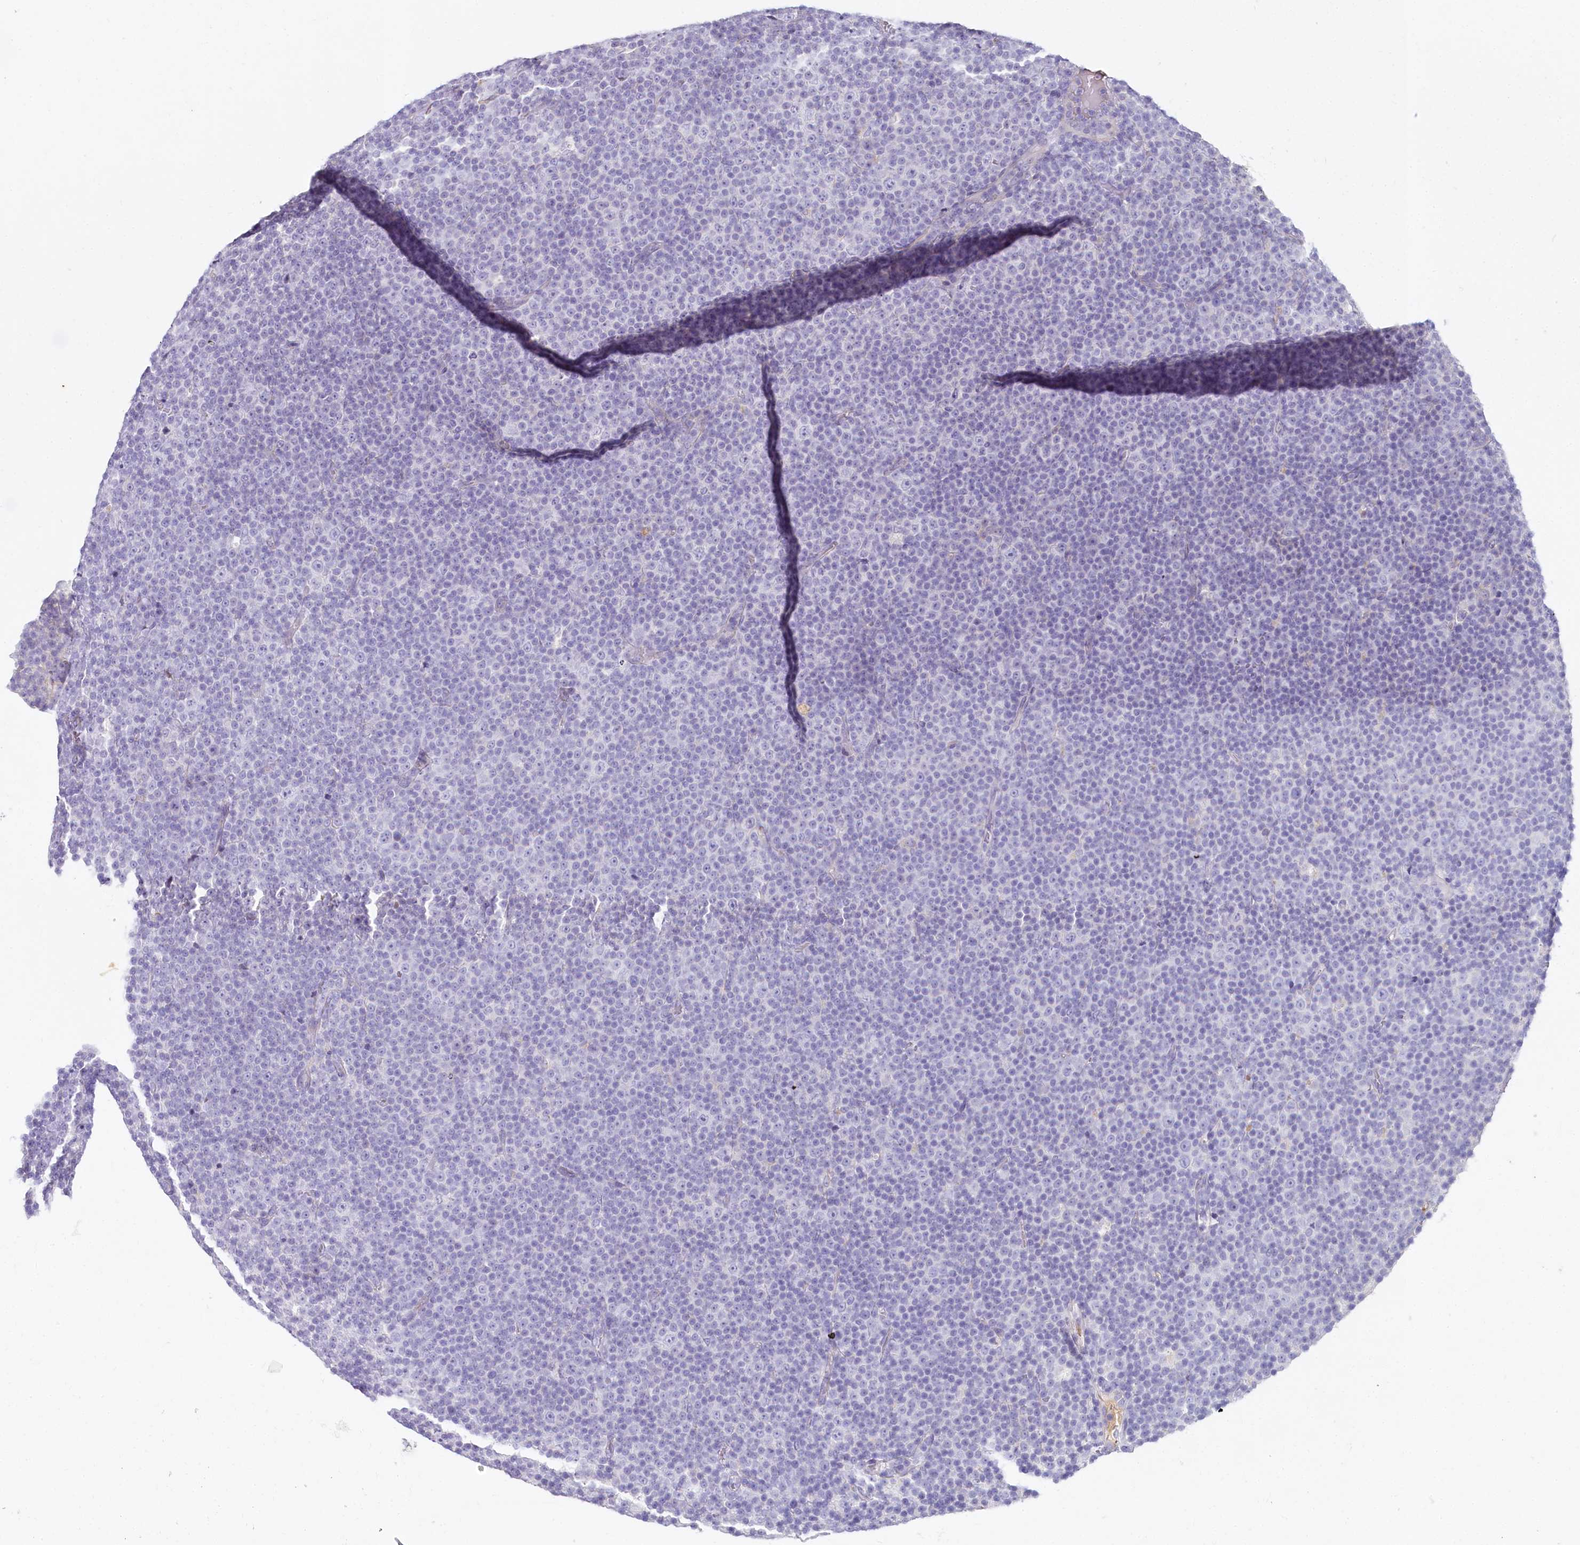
{"staining": {"intensity": "negative", "quantity": "none", "location": "none"}, "tissue": "lymphoma", "cell_type": "Tumor cells", "image_type": "cancer", "snomed": [{"axis": "morphology", "description": "Malignant lymphoma, non-Hodgkin's type, Low grade"}, {"axis": "topography", "description": "Lymph node"}], "caption": "Human low-grade malignant lymphoma, non-Hodgkin's type stained for a protein using IHC shows no positivity in tumor cells.", "gene": "HPD", "patient": {"sex": "female", "age": 67}}